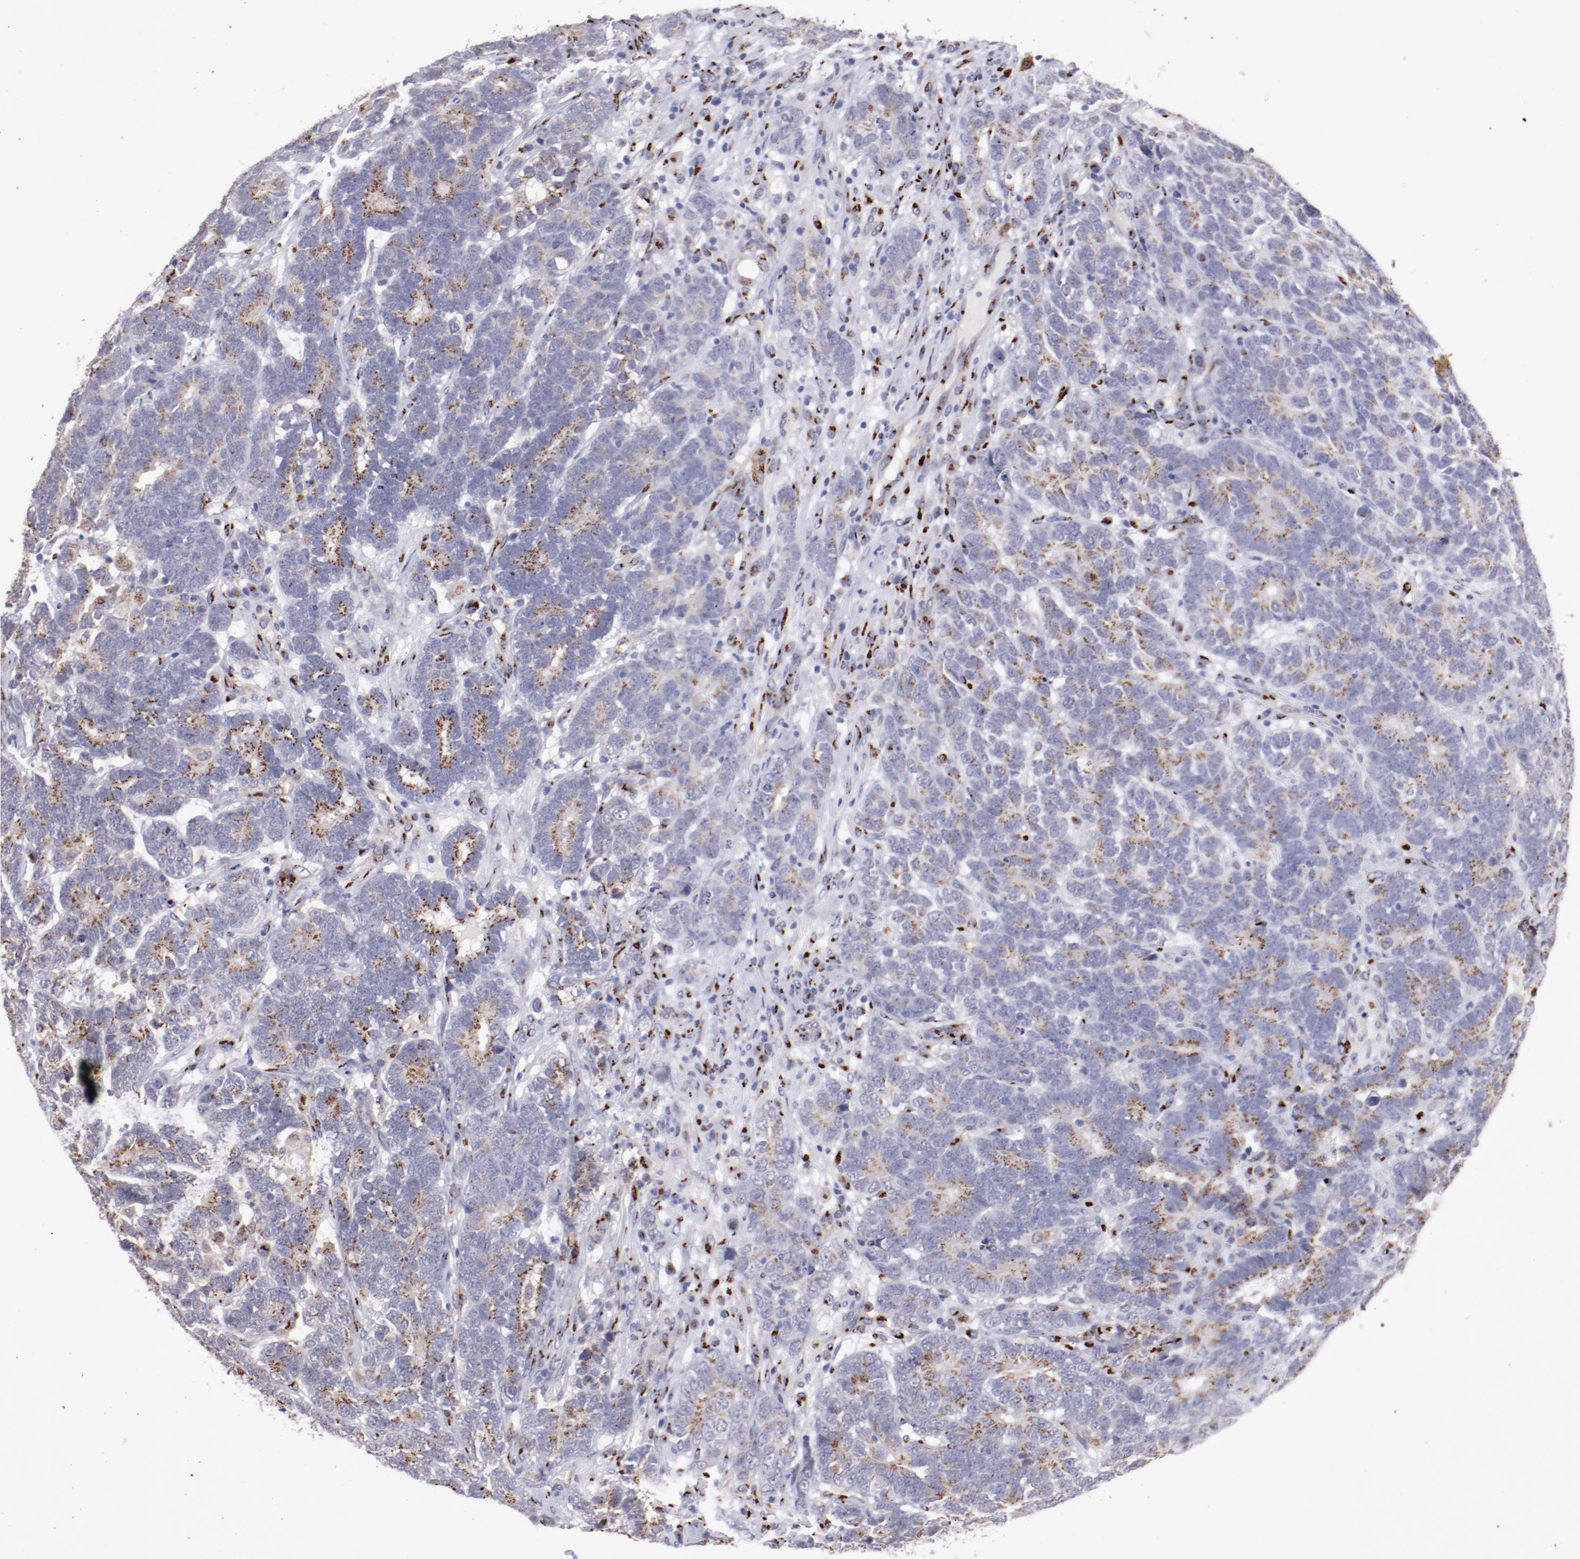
{"staining": {"intensity": "strong", "quantity": ">75%", "location": "cytoplasmic/membranous"}, "tissue": "testis cancer", "cell_type": "Tumor cells", "image_type": "cancer", "snomed": [{"axis": "morphology", "description": "Carcinoma, Embryonal, NOS"}, {"axis": "topography", "description": "Testis"}], "caption": "Human testis cancer stained with a protein marker demonstrates strong staining in tumor cells.", "gene": "GOLIM4", "patient": {"sex": "male", "age": 26}}